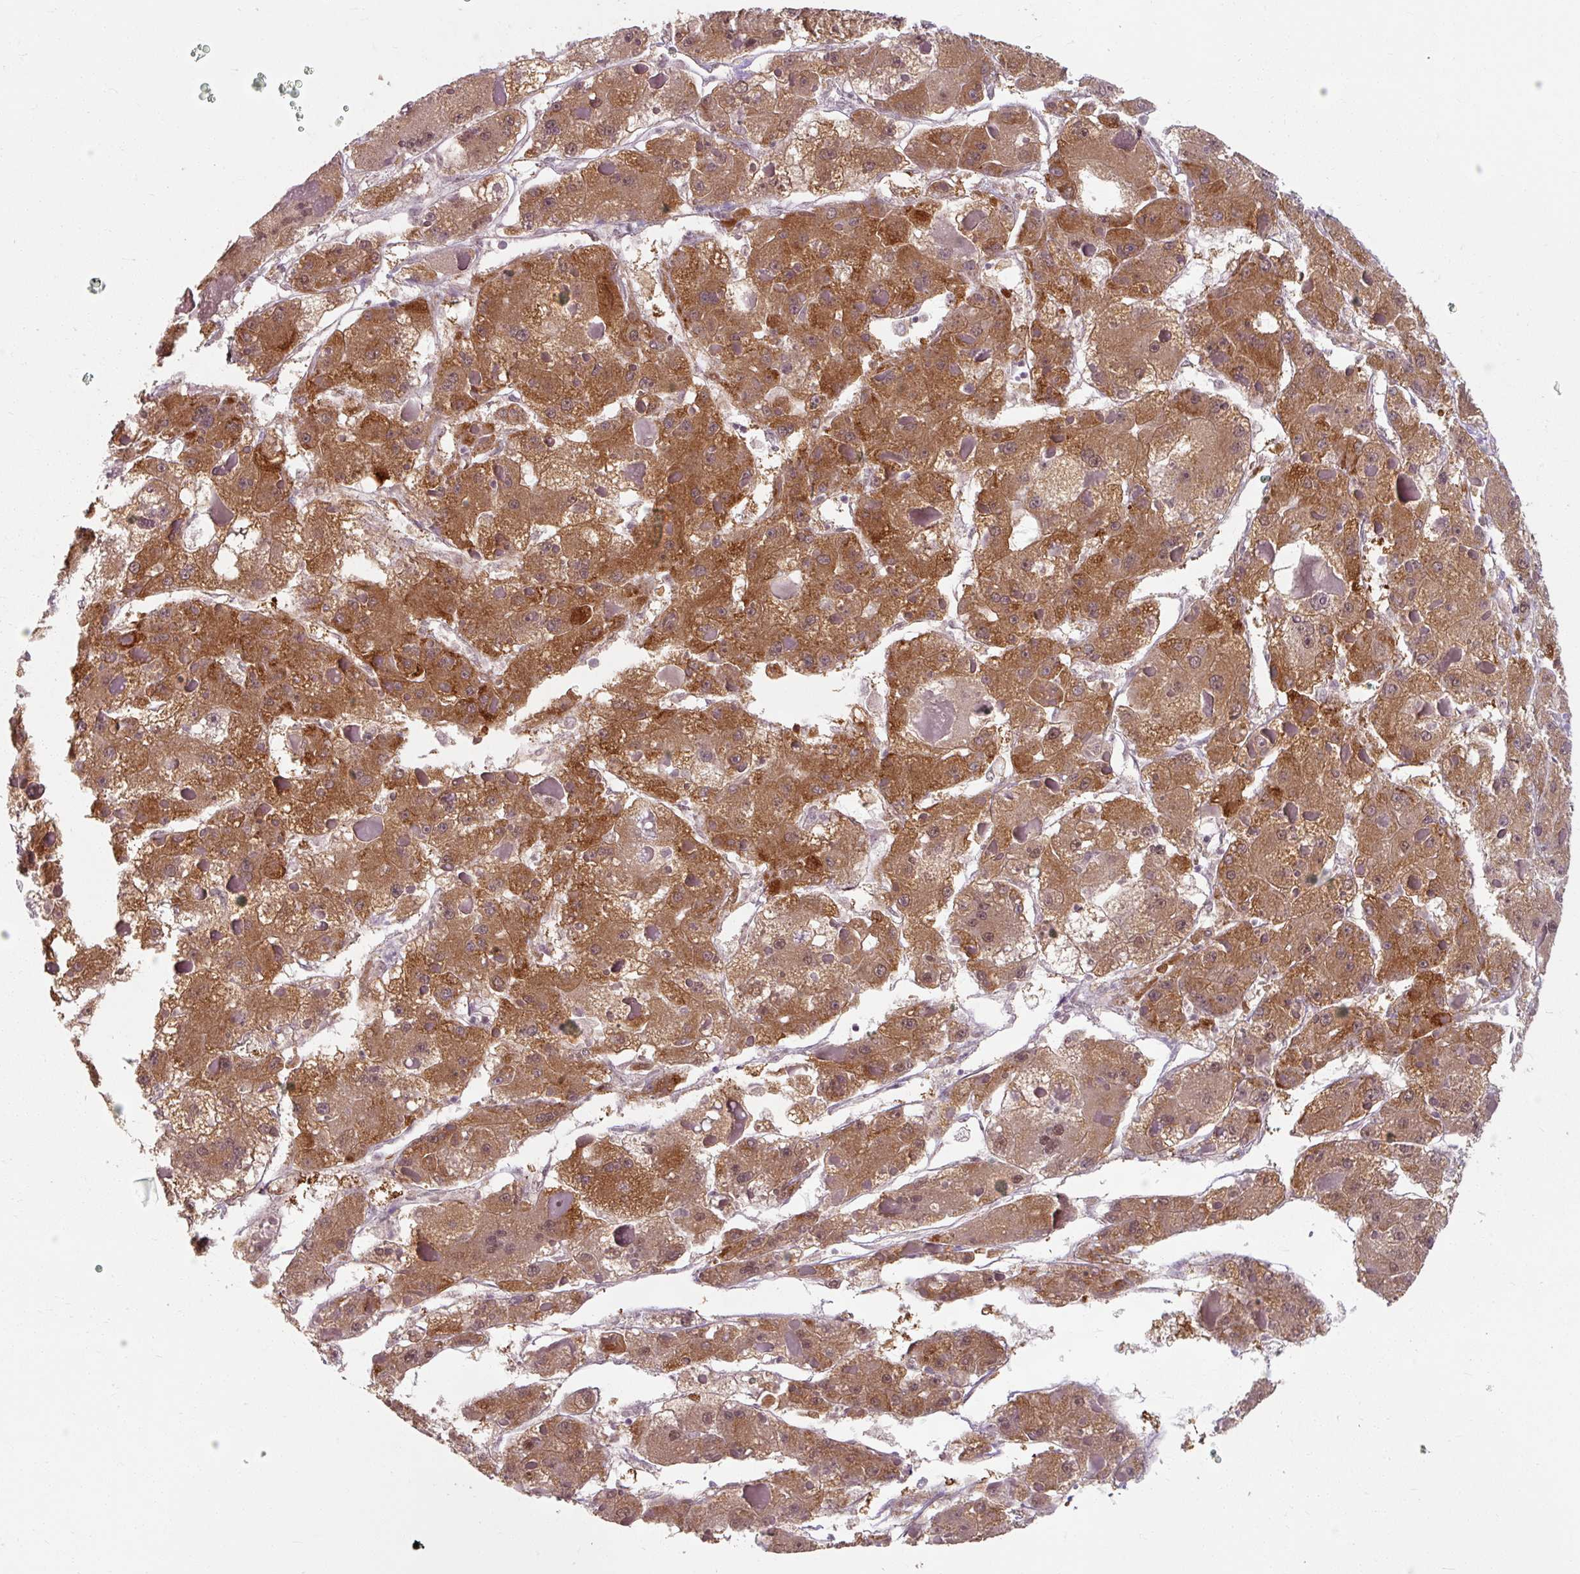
{"staining": {"intensity": "moderate", "quantity": ">75%", "location": "cytoplasmic/membranous,nuclear"}, "tissue": "liver cancer", "cell_type": "Tumor cells", "image_type": "cancer", "snomed": [{"axis": "morphology", "description": "Carcinoma, Hepatocellular, NOS"}, {"axis": "topography", "description": "Liver"}], "caption": "A micrograph showing moderate cytoplasmic/membranous and nuclear staining in about >75% of tumor cells in hepatocellular carcinoma (liver), as visualized by brown immunohistochemical staining.", "gene": "ZFTRAF1", "patient": {"sex": "female", "age": 73}}